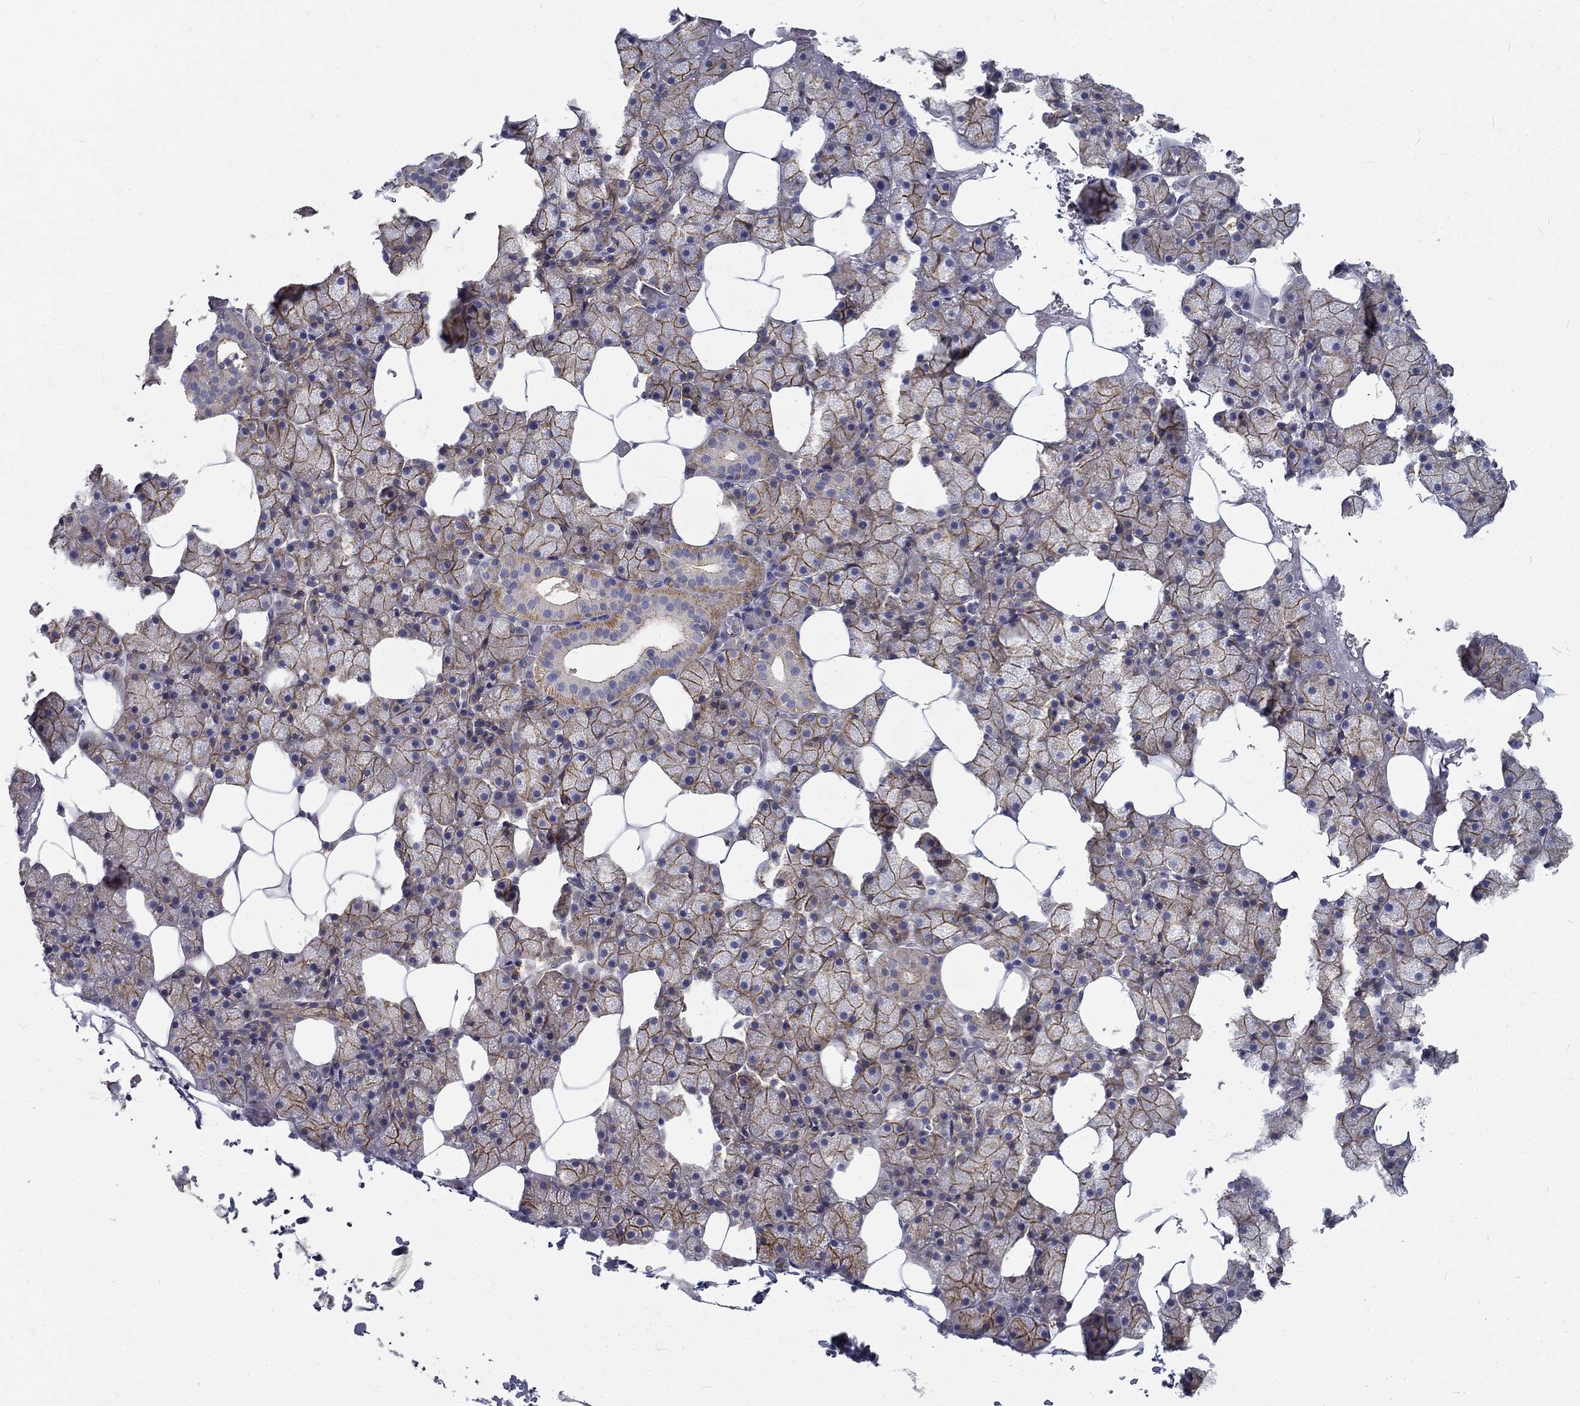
{"staining": {"intensity": "strong", "quantity": ">75%", "location": "cytoplasmic/membranous"}, "tissue": "salivary gland", "cell_type": "Glandular cells", "image_type": "normal", "snomed": [{"axis": "morphology", "description": "Normal tissue, NOS"}, {"axis": "topography", "description": "Salivary gland"}], "caption": "Brown immunohistochemical staining in unremarkable human salivary gland shows strong cytoplasmic/membranous staining in approximately >75% of glandular cells.", "gene": "MTMR11", "patient": {"sex": "male", "age": 38}}